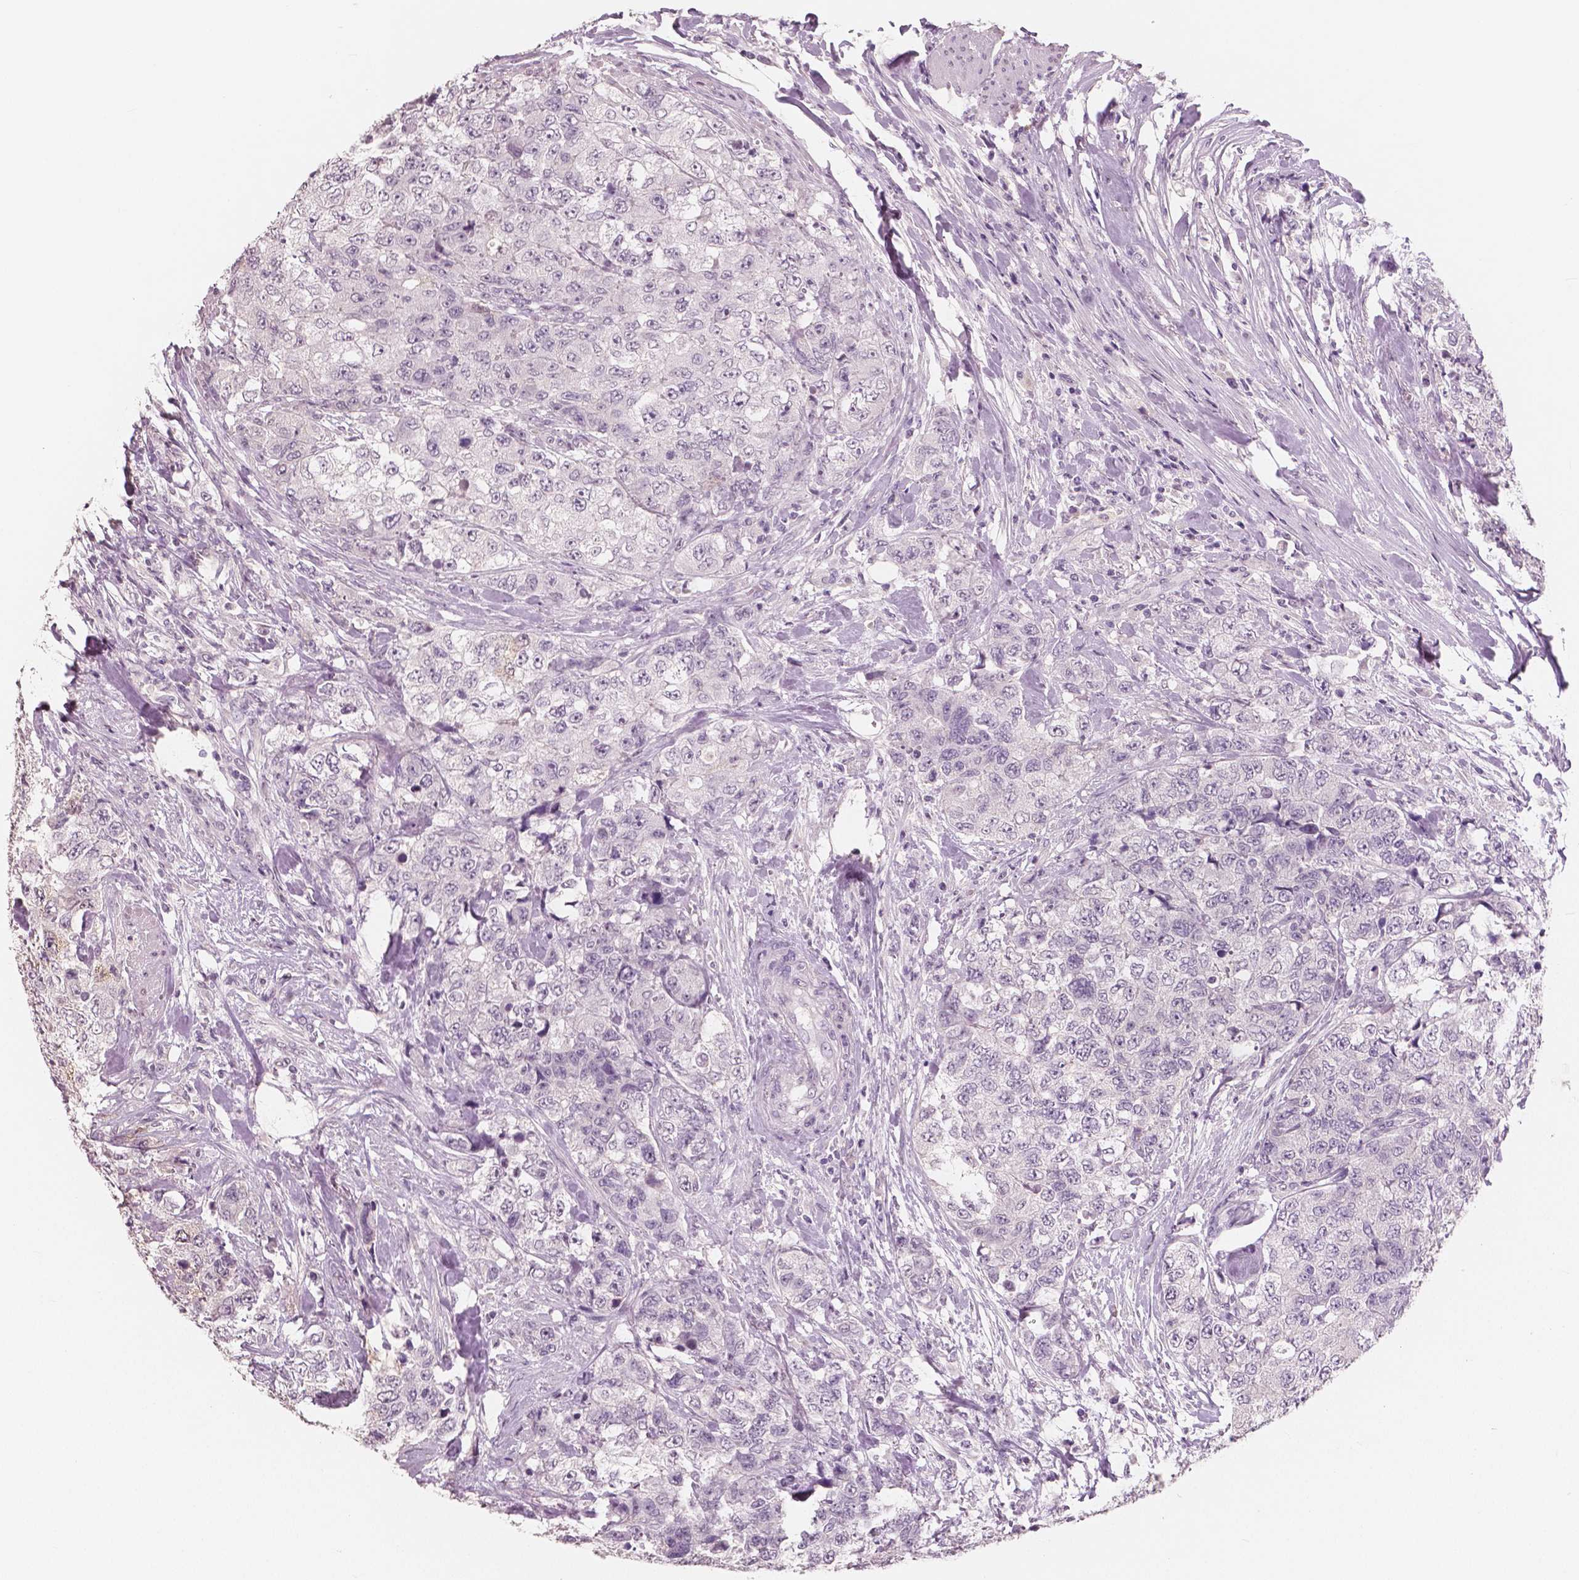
{"staining": {"intensity": "negative", "quantity": "none", "location": "none"}, "tissue": "urothelial cancer", "cell_type": "Tumor cells", "image_type": "cancer", "snomed": [{"axis": "morphology", "description": "Urothelial carcinoma, High grade"}, {"axis": "topography", "description": "Urinary bladder"}], "caption": "The photomicrograph reveals no significant positivity in tumor cells of urothelial cancer.", "gene": "NECAB1", "patient": {"sex": "female", "age": 78}}